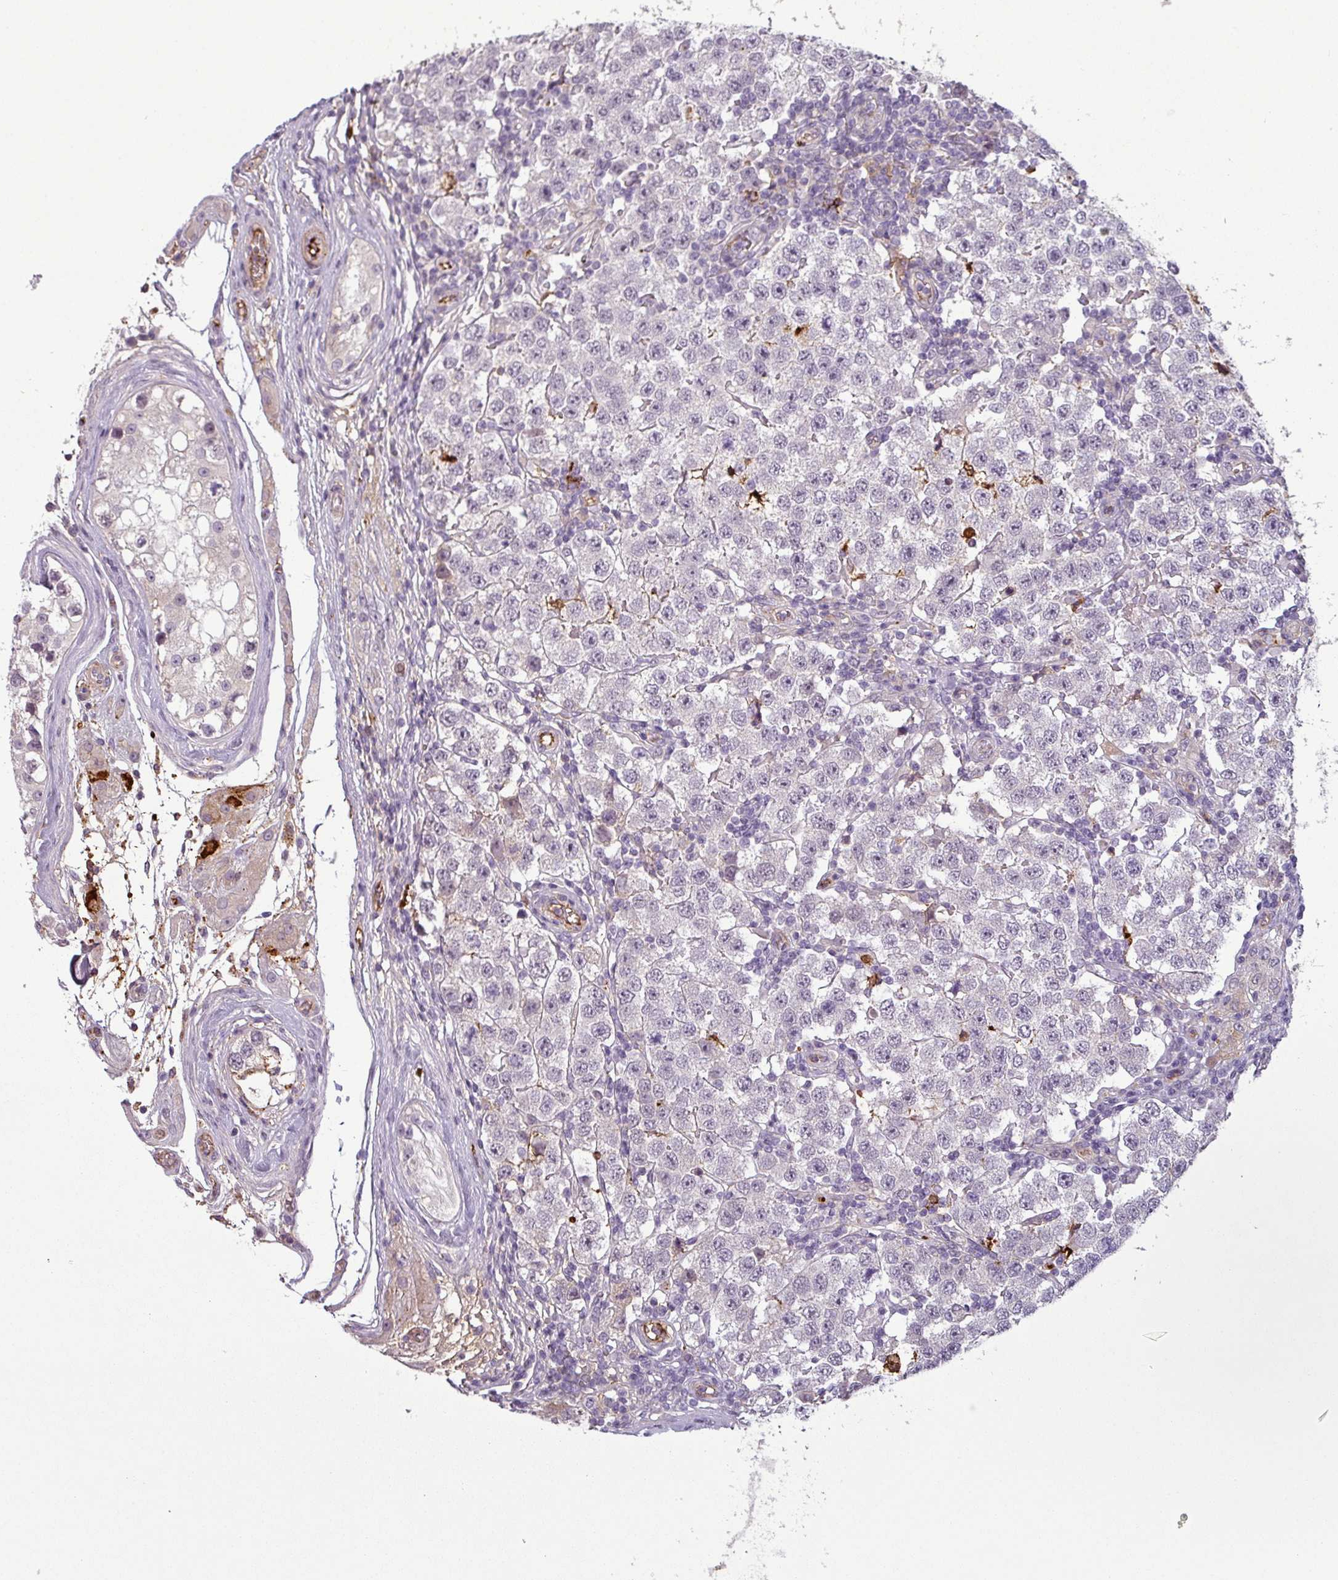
{"staining": {"intensity": "negative", "quantity": "none", "location": "none"}, "tissue": "testis cancer", "cell_type": "Tumor cells", "image_type": "cancer", "snomed": [{"axis": "morphology", "description": "Seminoma, NOS"}, {"axis": "topography", "description": "Testis"}], "caption": "High power microscopy photomicrograph of an immunohistochemistry micrograph of testis cancer, revealing no significant expression in tumor cells.", "gene": "APOC1", "patient": {"sex": "male", "age": 34}}